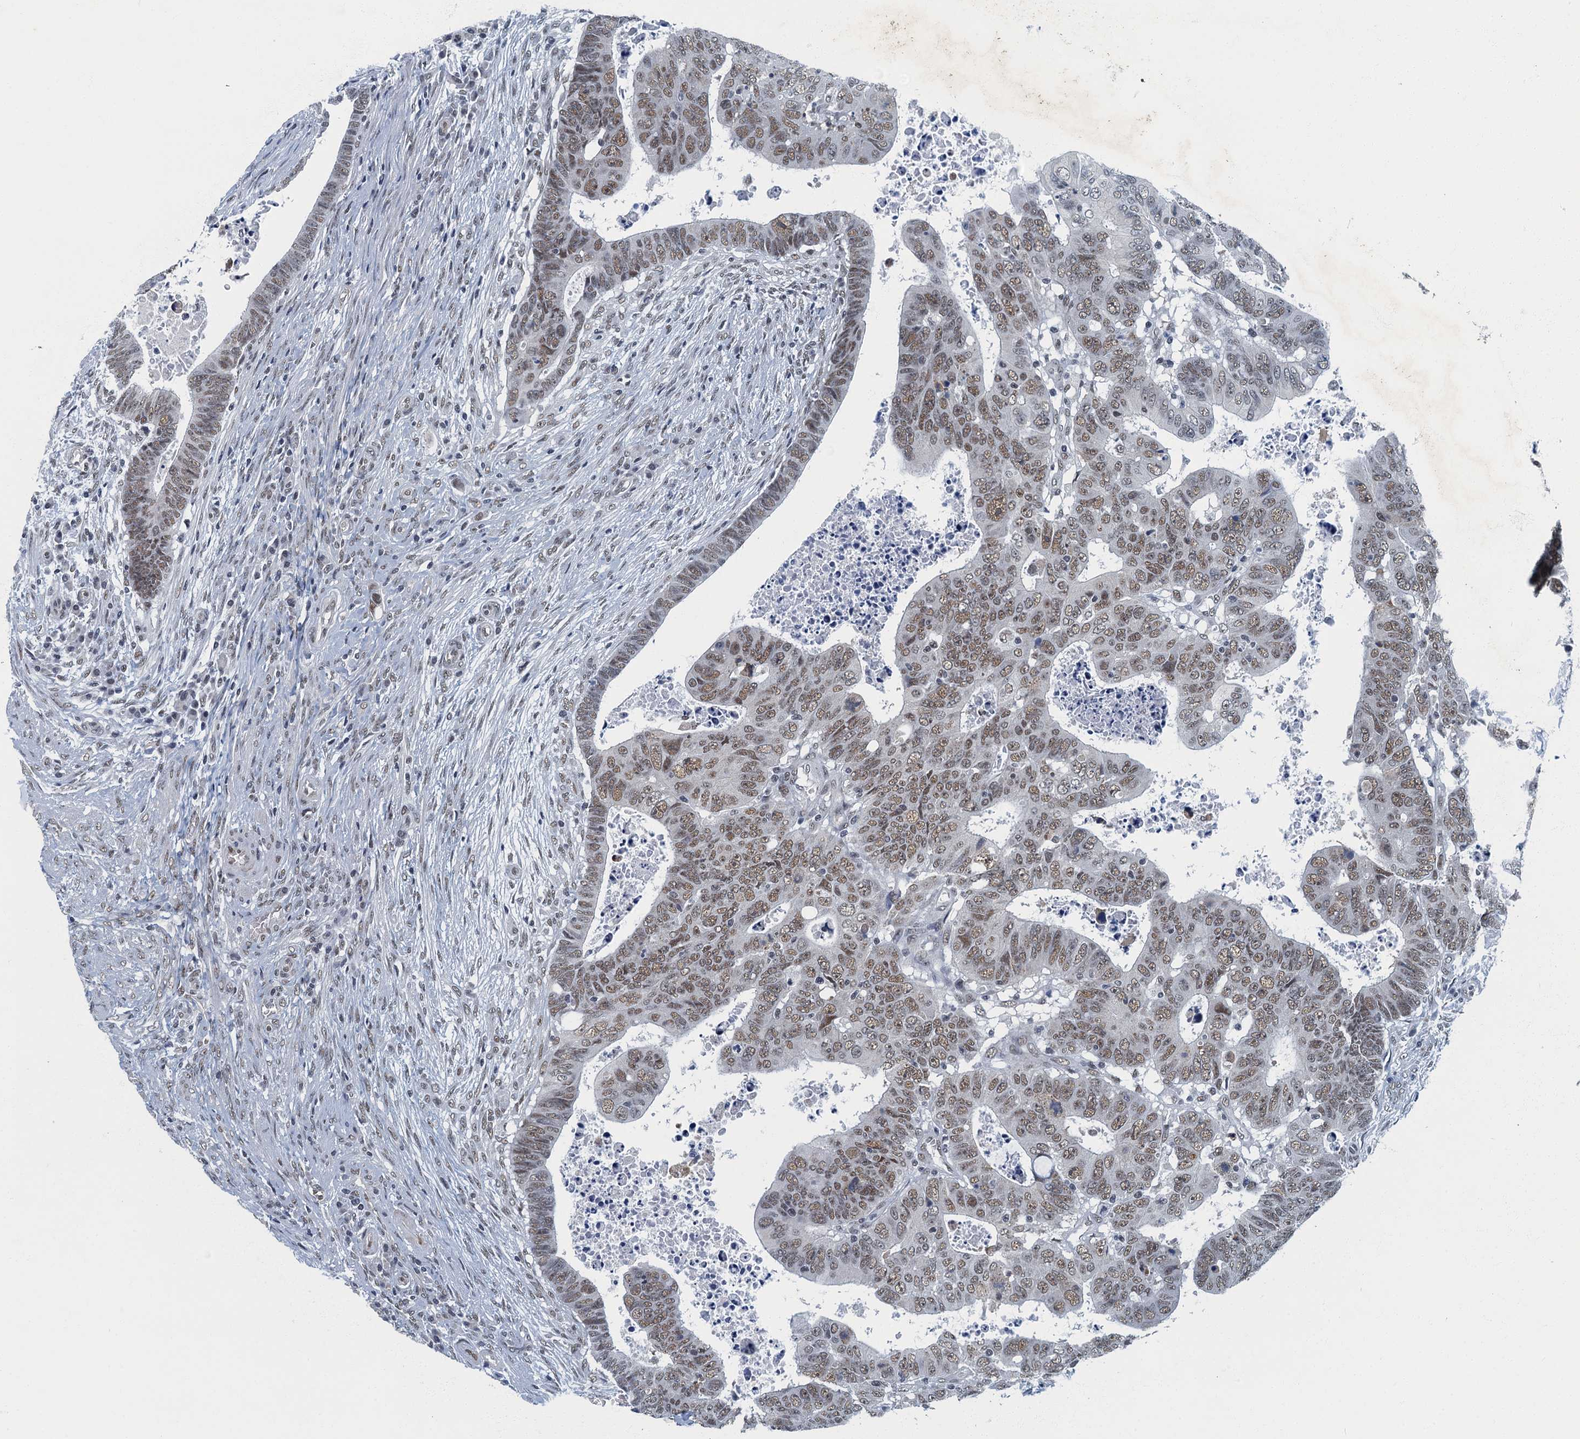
{"staining": {"intensity": "moderate", "quantity": ">75%", "location": "nuclear"}, "tissue": "colorectal cancer", "cell_type": "Tumor cells", "image_type": "cancer", "snomed": [{"axis": "morphology", "description": "Normal tissue, NOS"}, {"axis": "morphology", "description": "Adenocarcinoma, NOS"}, {"axis": "topography", "description": "Rectum"}], "caption": "Tumor cells show medium levels of moderate nuclear expression in approximately >75% of cells in human adenocarcinoma (colorectal). Using DAB (3,3'-diaminobenzidine) (brown) and hematoxylin (blue) stains, captured at high magnification using brightfield microscopy.", "gene": "GADL1", "patient": {"sex": "female", "age": 65}}